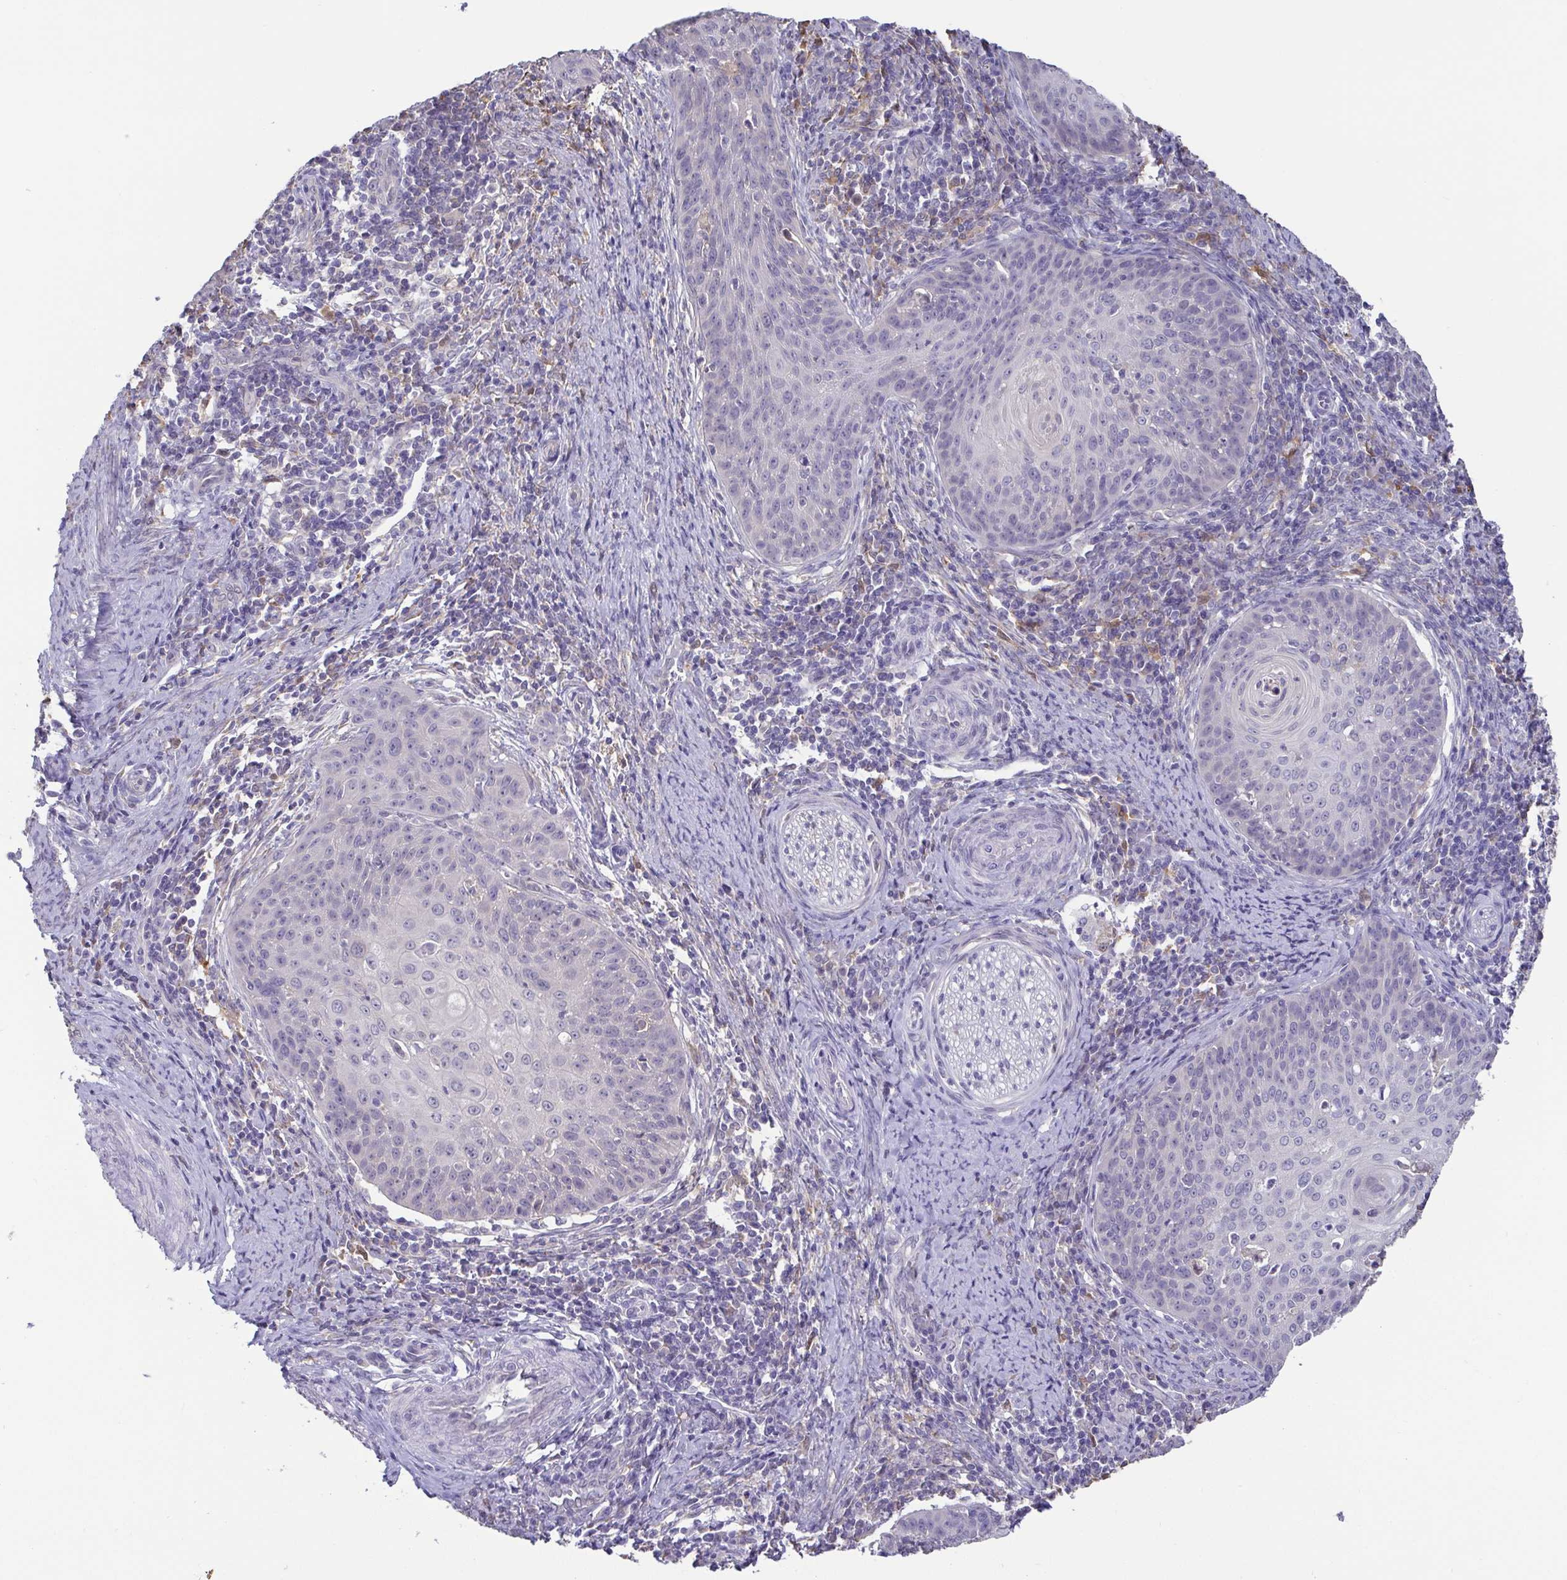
{"staining": {"intensity": "weak", "quantity": "<25%", "location": "nuclear"}, "tissue": "cervical cancer", "cell_type": "Tumor cells", "image_type": "cancer", "snomed": [{"axis": "morphology", "description": "Squamous cell carcinoma, NOS"}, {"axis": "topography", "description": "Cervix"}], "caption": "DAB immunohistochemical staining of human cervical squamous cell carcinoma exhibits no significant expression in tumor cells. The staining is performed using DAB brown chromogen with nuclei counter-stained in using hematoxylin.", "gene": "IDH1", "patient": {"sex": "female", "age": 30}}